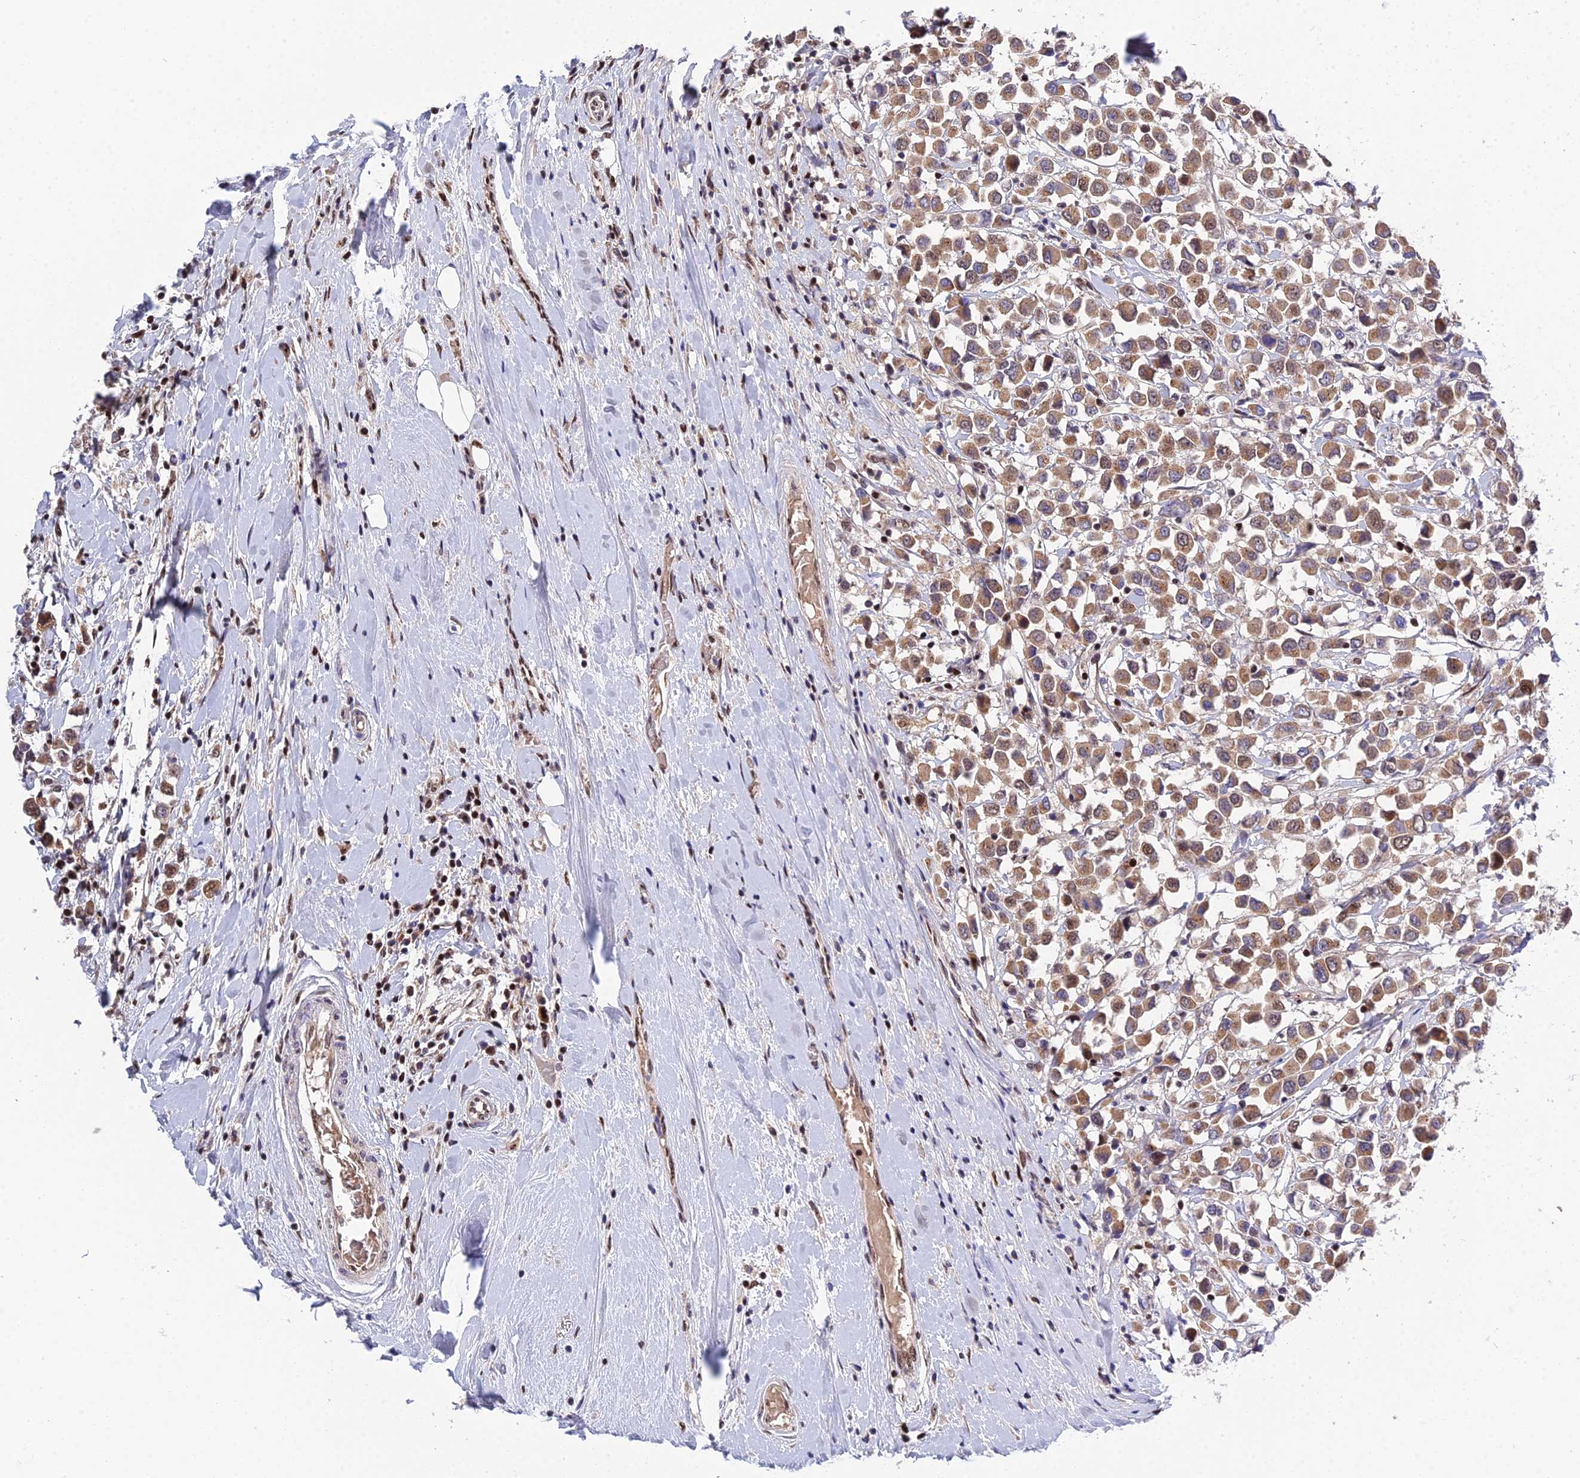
{"staining": {"intensity": "moderate", "quantity": ">75%", "location": "cytoplasmic/membranous"}, "tissue": "breast cancer", "cell_type": "Tumor cells", "image_type": "cancer", "snomed": [{"axis": "morphology", "description": "Duct carcinoma"}, {"axis": "topography", "description": "Breast"}], "caption": "Protein staining of infiltrating ductal carcinoma (breast) tissue demonstrates moderate cytoplasmic/membranous expression in about >75% of tumor cells.", "gene": "ARL2", "patient": {"sex": "female", "age": 61}}